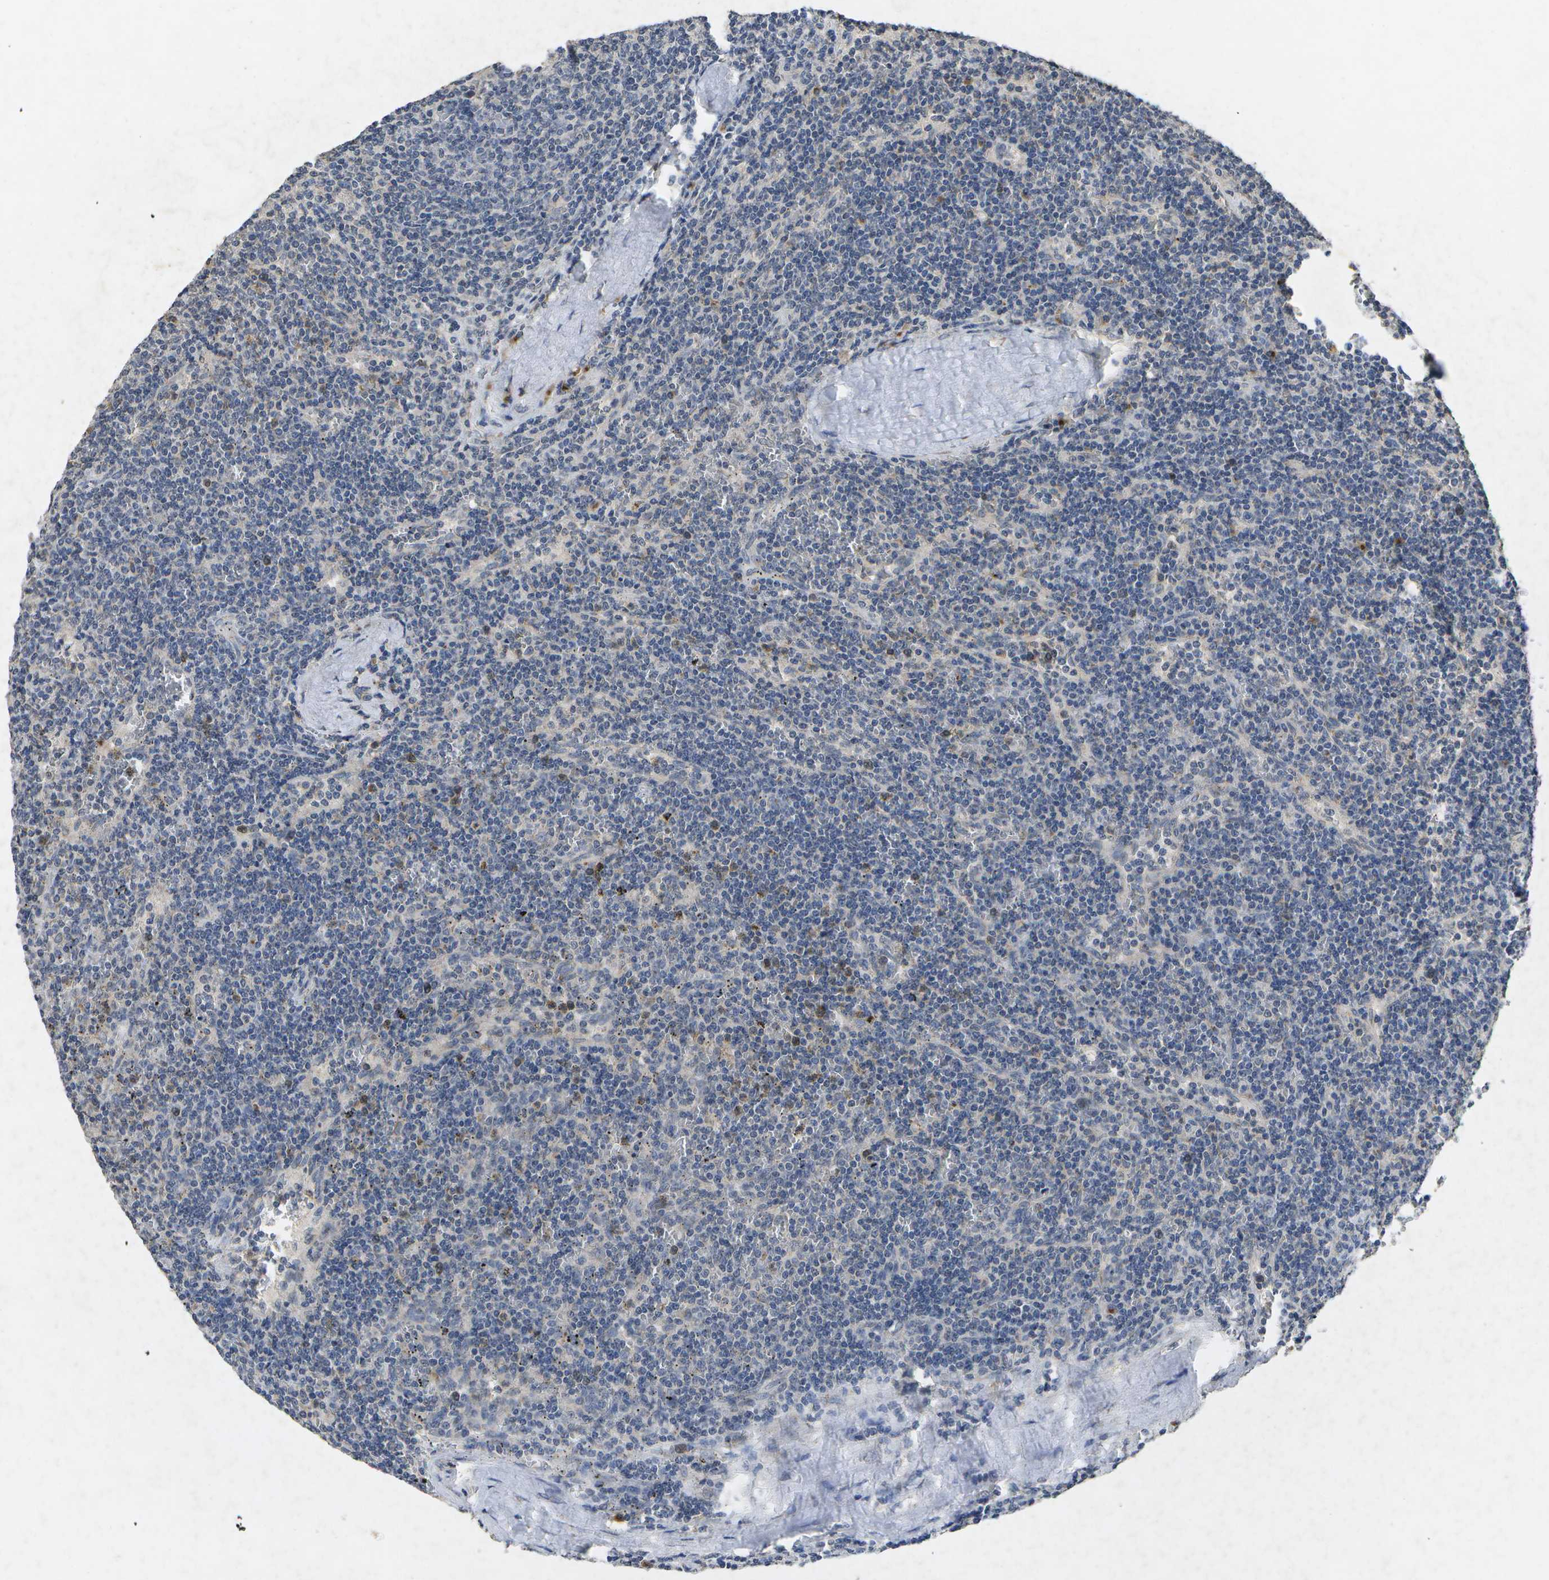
{"staining": {"intensity": "negative", "quantity": "none", "location": "none"}, "tissue": "lymphoma", "cell_type": "Tumor cells", "image_type": "cancer", "snomed": [{"axis": "morphology", "description": "Malignant lymphoma, non-Hodgkin's type, Low grade"}, {"axis": "topography", "description": "Spleen"}], "caption": "IHC micrograph of neoplastic tissue: low-grade malignant lymphoma, non-Hodgkin's type stained with DAB demonstrates no significant protein expression in tumor cells.", "gene": "KDELR1", "patient": {"sex": "female", "age": 50}}